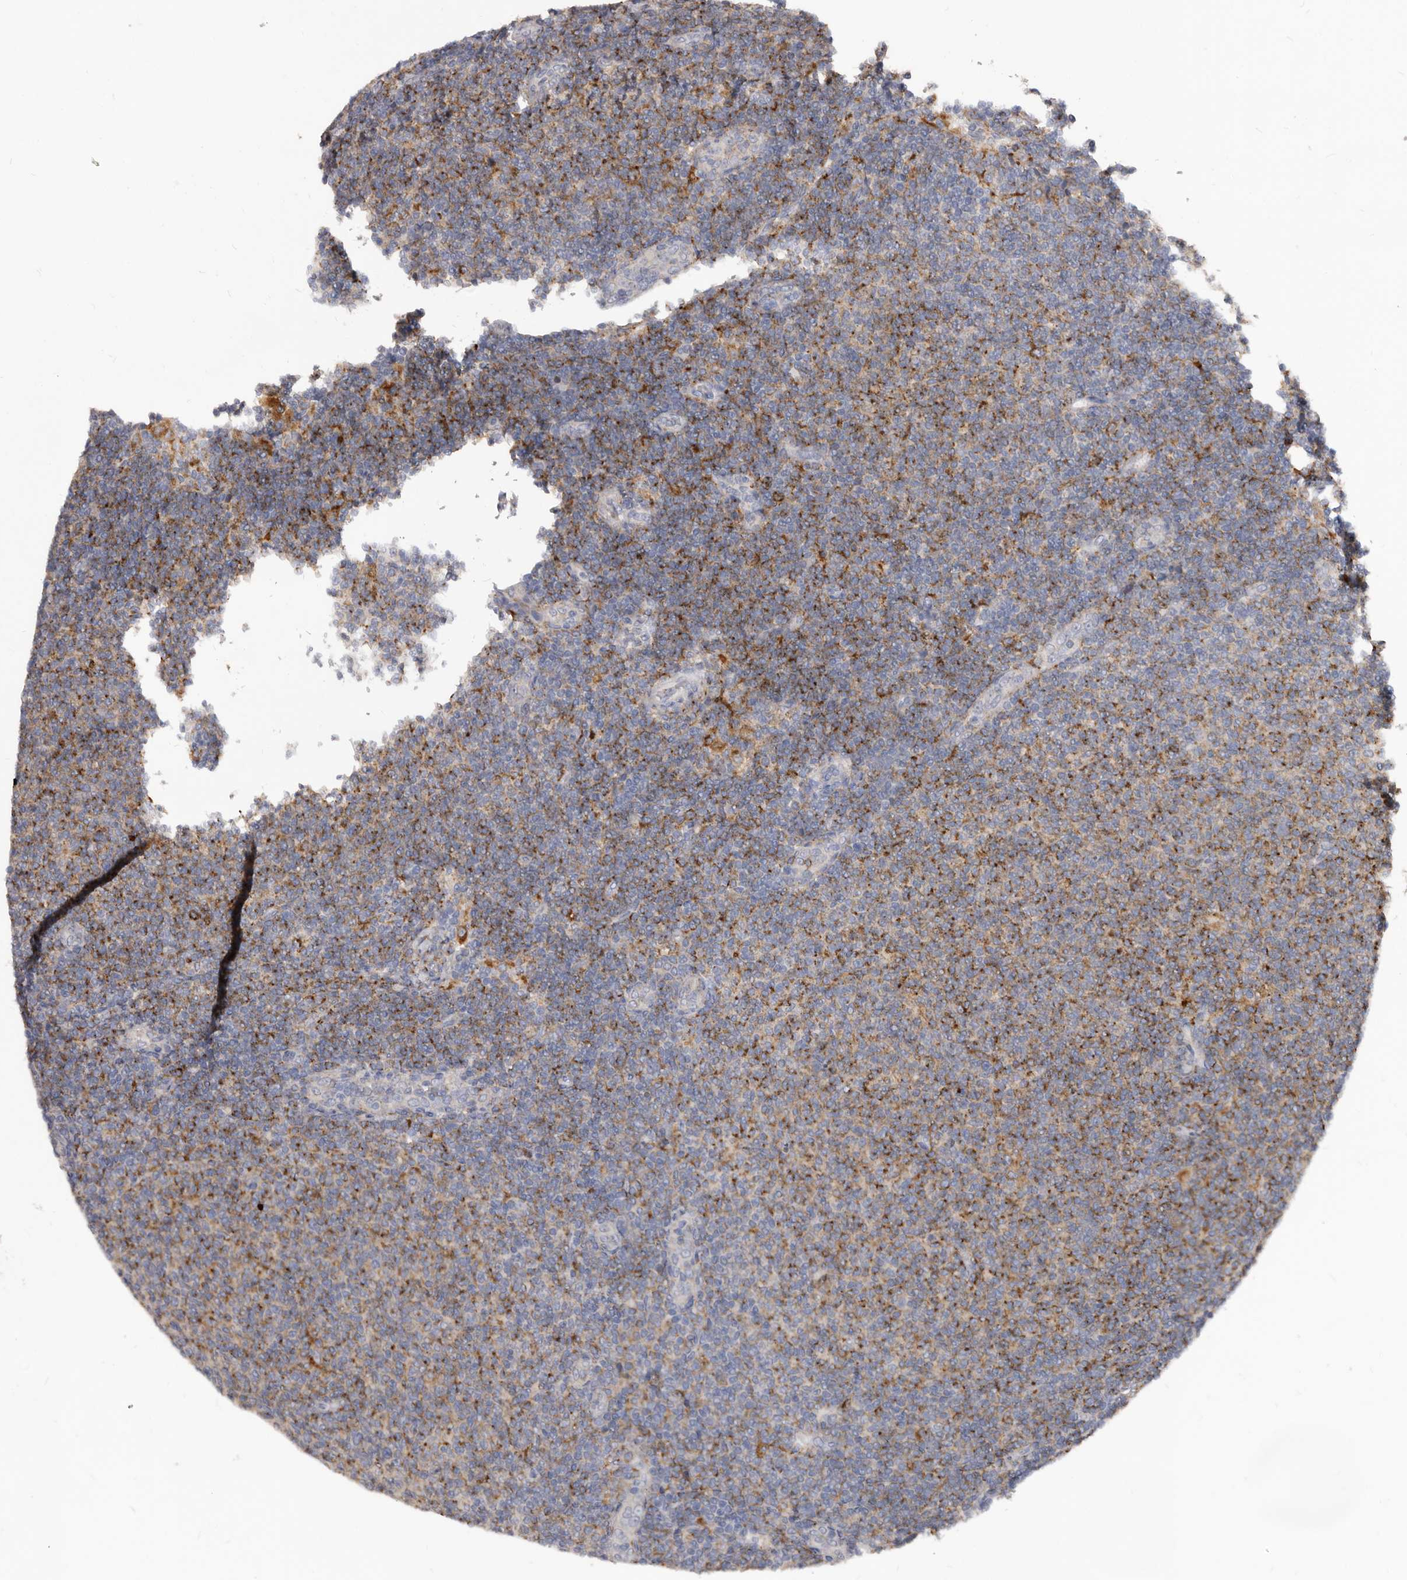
{"staining": {"intensity": "moderate", "quantity": "25%-75%", "location": "cytoplasmic/membranous"}, "tissue": "lymphoma", "cell_type": "Tumor cells", "image_type": "cancer", "snomed": [{"axis": "morphology", "description": "Malignant lymphoma, non-Hodgkin's type, Low grade"}, {"axis": "topography", "description": "Lymph node"}], "caption": "Protein positivity by IHC demonstrates moderate cytoplasmic/membranous expression in approximately 25%-75% of tumor cells in malignant lymphoma, non-Hodgkin's type (low-grade).", "gene": "PI4K2A", "patient": {"sex": "male", "age": 66}}